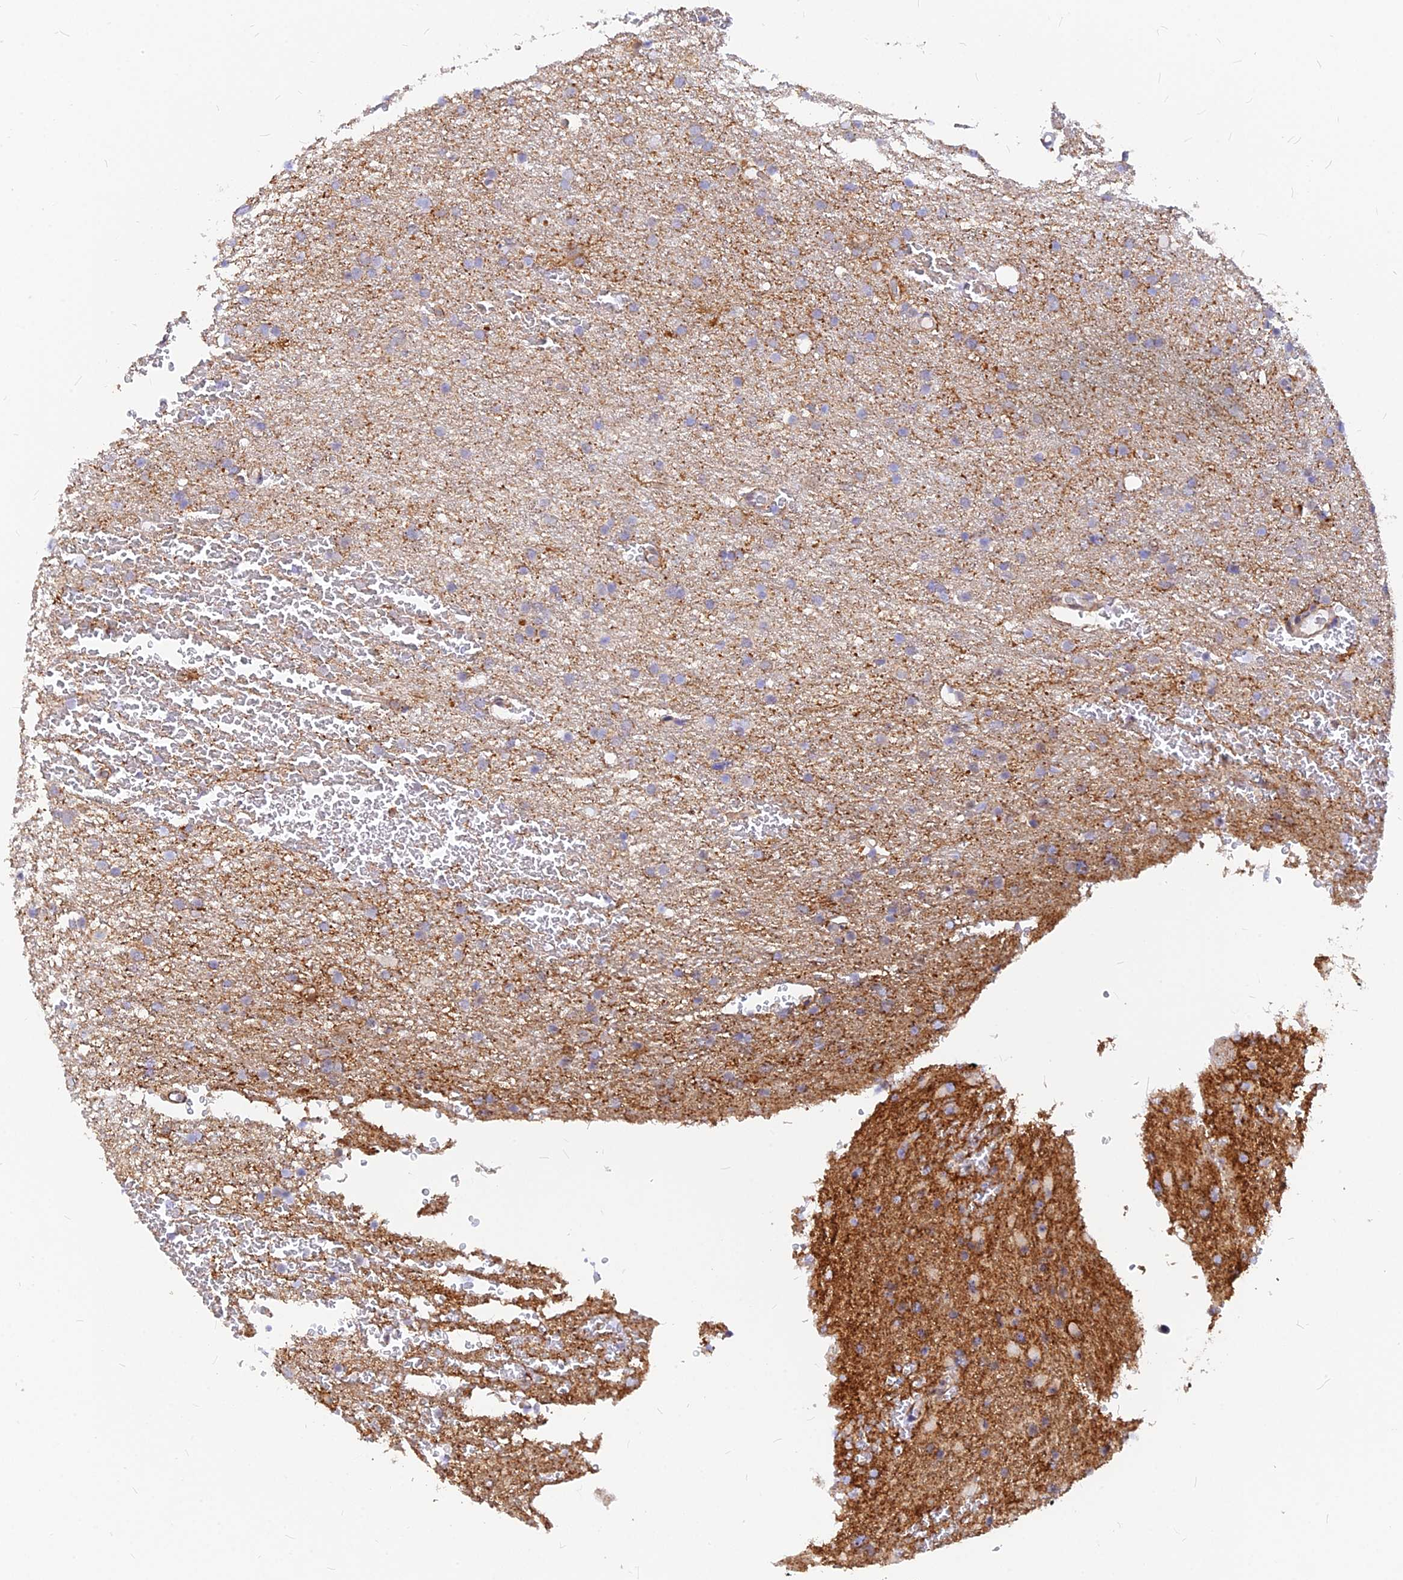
{"staining": {"intensity": "moderate", "quantity": "<25%", "location": "cytoplasmic/membranous"}, "tissue": "glioma", "cell_type": "Tumor cells", "image_type": "cancer", "snomed": [{"axis": "morphology", "description": "Glioma, malignant, High grade"}, {"axis": "topography", "description": "Cerebral cortex"}], "caption": "Glioma stained with a brown dye reveals moderate cytoplasmic/membranous positive expression in approximately <25% of tumor cells.", "gene": "VSTM2L", "patient": {"sex": "female", "age": 36}}